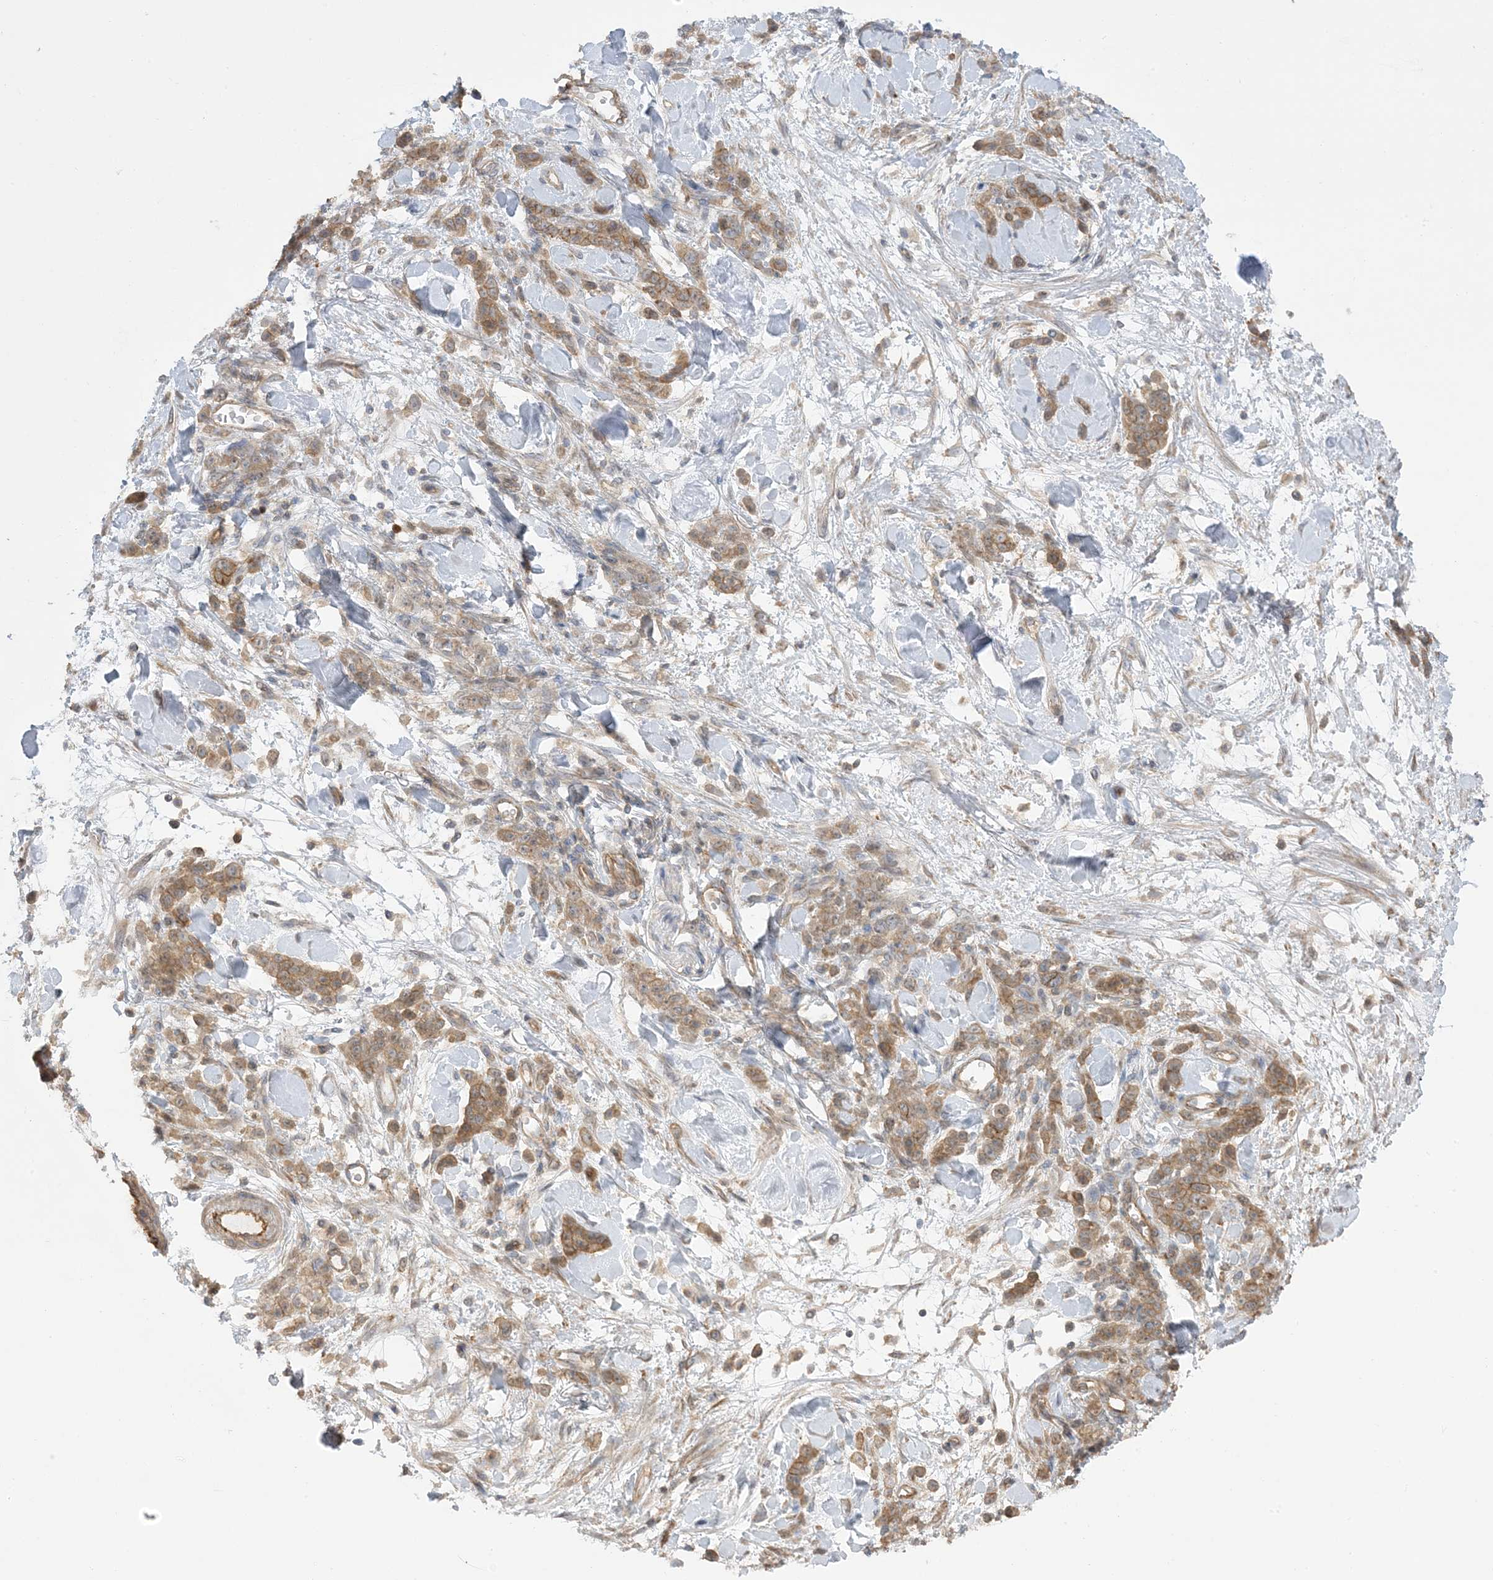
{"staining": {"intensity": "moderate", "quantity": ">75%", "location": "cytoplasmic/membranous"}, "tissue": "stomach cancer", "cell_type": "Tumor cells", "image_type": "cancer", "snomed": [{"axis": "morphology", "description": "Normal tissue, NOS"}, {"axis": "morphology", "description": "Adenocarcinoma, NOS"}, {"axis": "topography", "description": "Stomach"}], "caption": "The histopathology image demonstrates staining of stomach cancer, revealing moderate cytoplasmic/membranous protein expression (brown color) within tumor cells.", "gene": "ICMT", "patient": {"sex": "male", "age": 82}}